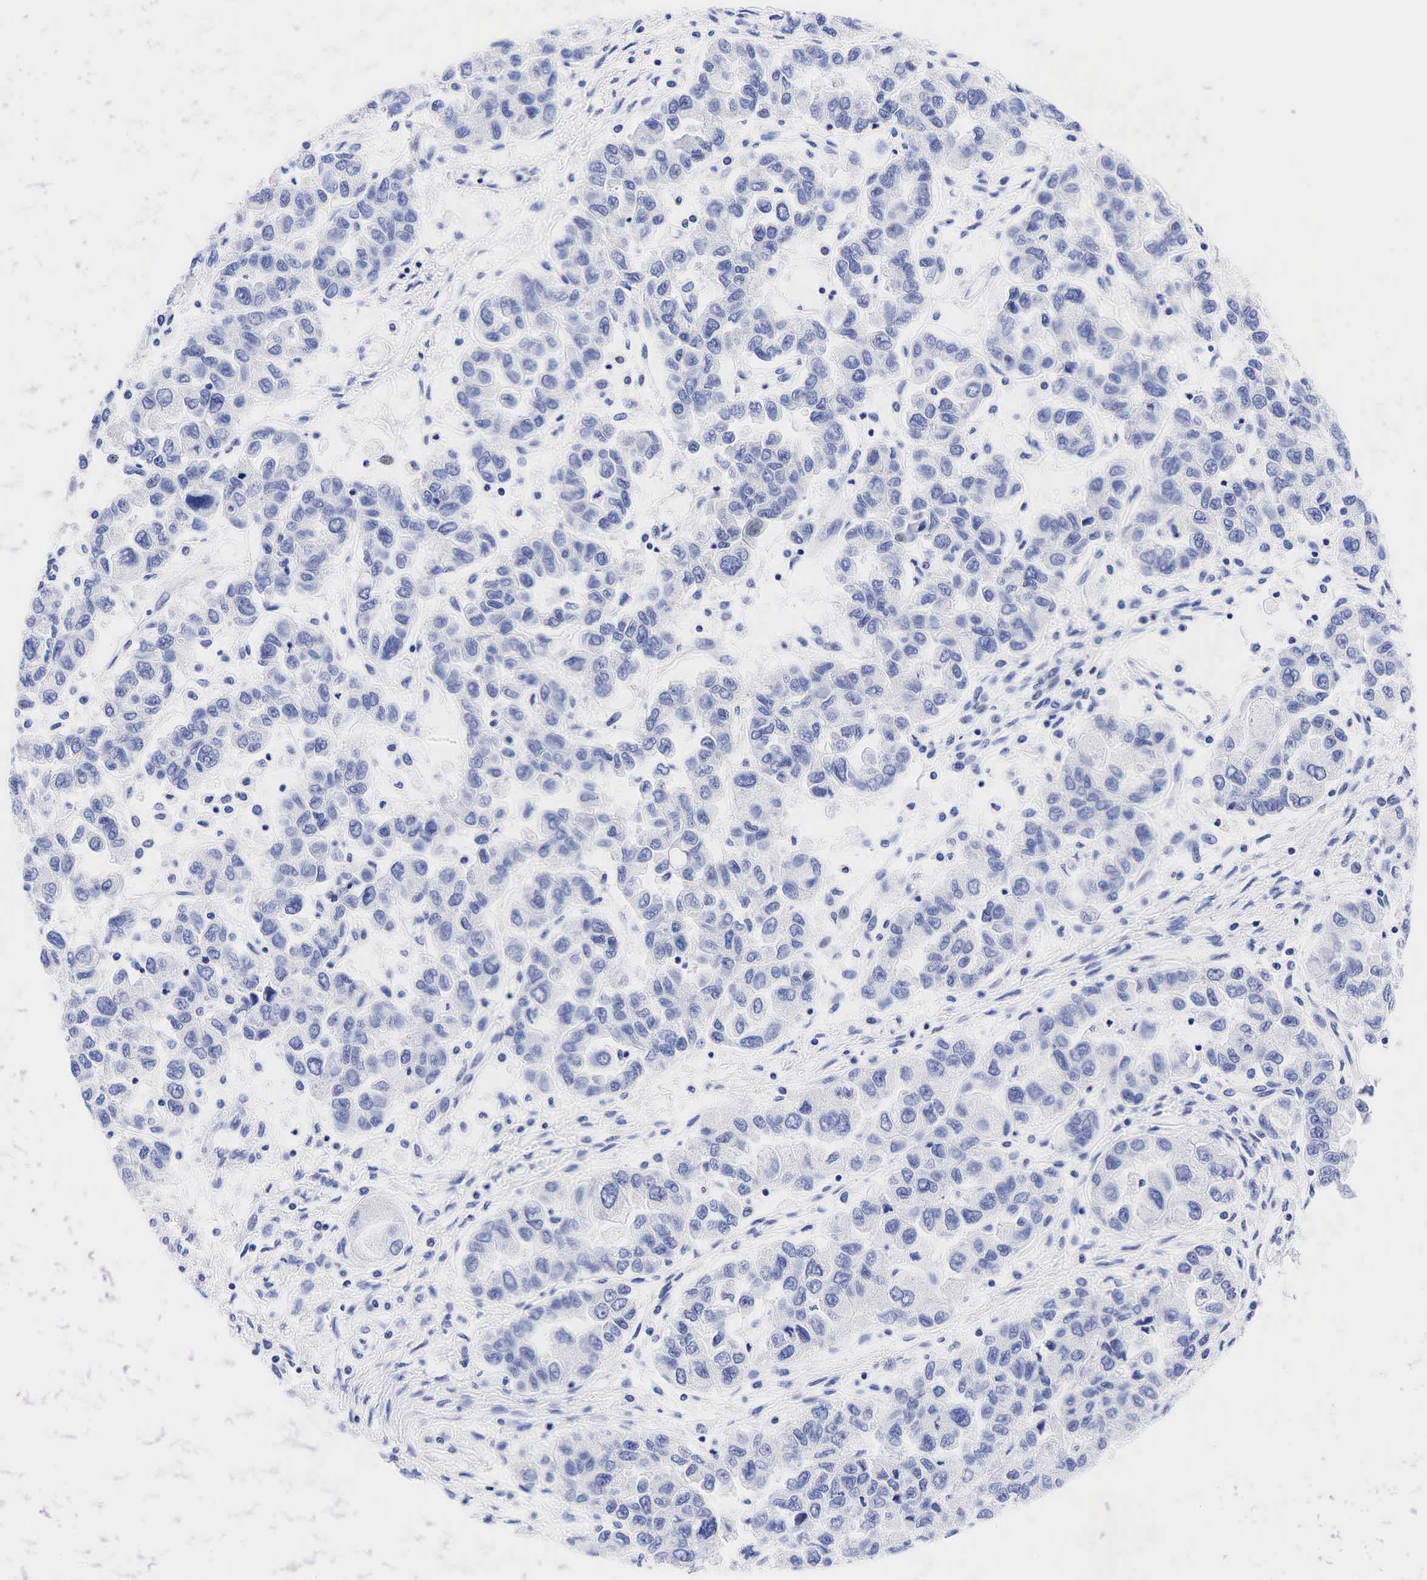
{"staining": {"intensity": "negative", "quantity": "none", "location": "none"}, "tissue": "ovarian cancer", "cell_type": "Tumor cells", "image_type": "cancer", "snomed": [{"axis": "morphology", "description": "Cystadenocarcinoma, serous, NOS"}, {"axis": "topography", "description": "Ovary"}], "caption": "Tumor cells show no significant protein positivity in serous cystadenocarcinoma (ovarian). The staining is performed using DAB (3,3'-diaminobenzidine) brown chromogen with nuclei counter-stained in using hematoxylin.", "gene": "ESR1", "patient": {"sex": "female", "age": 84}}